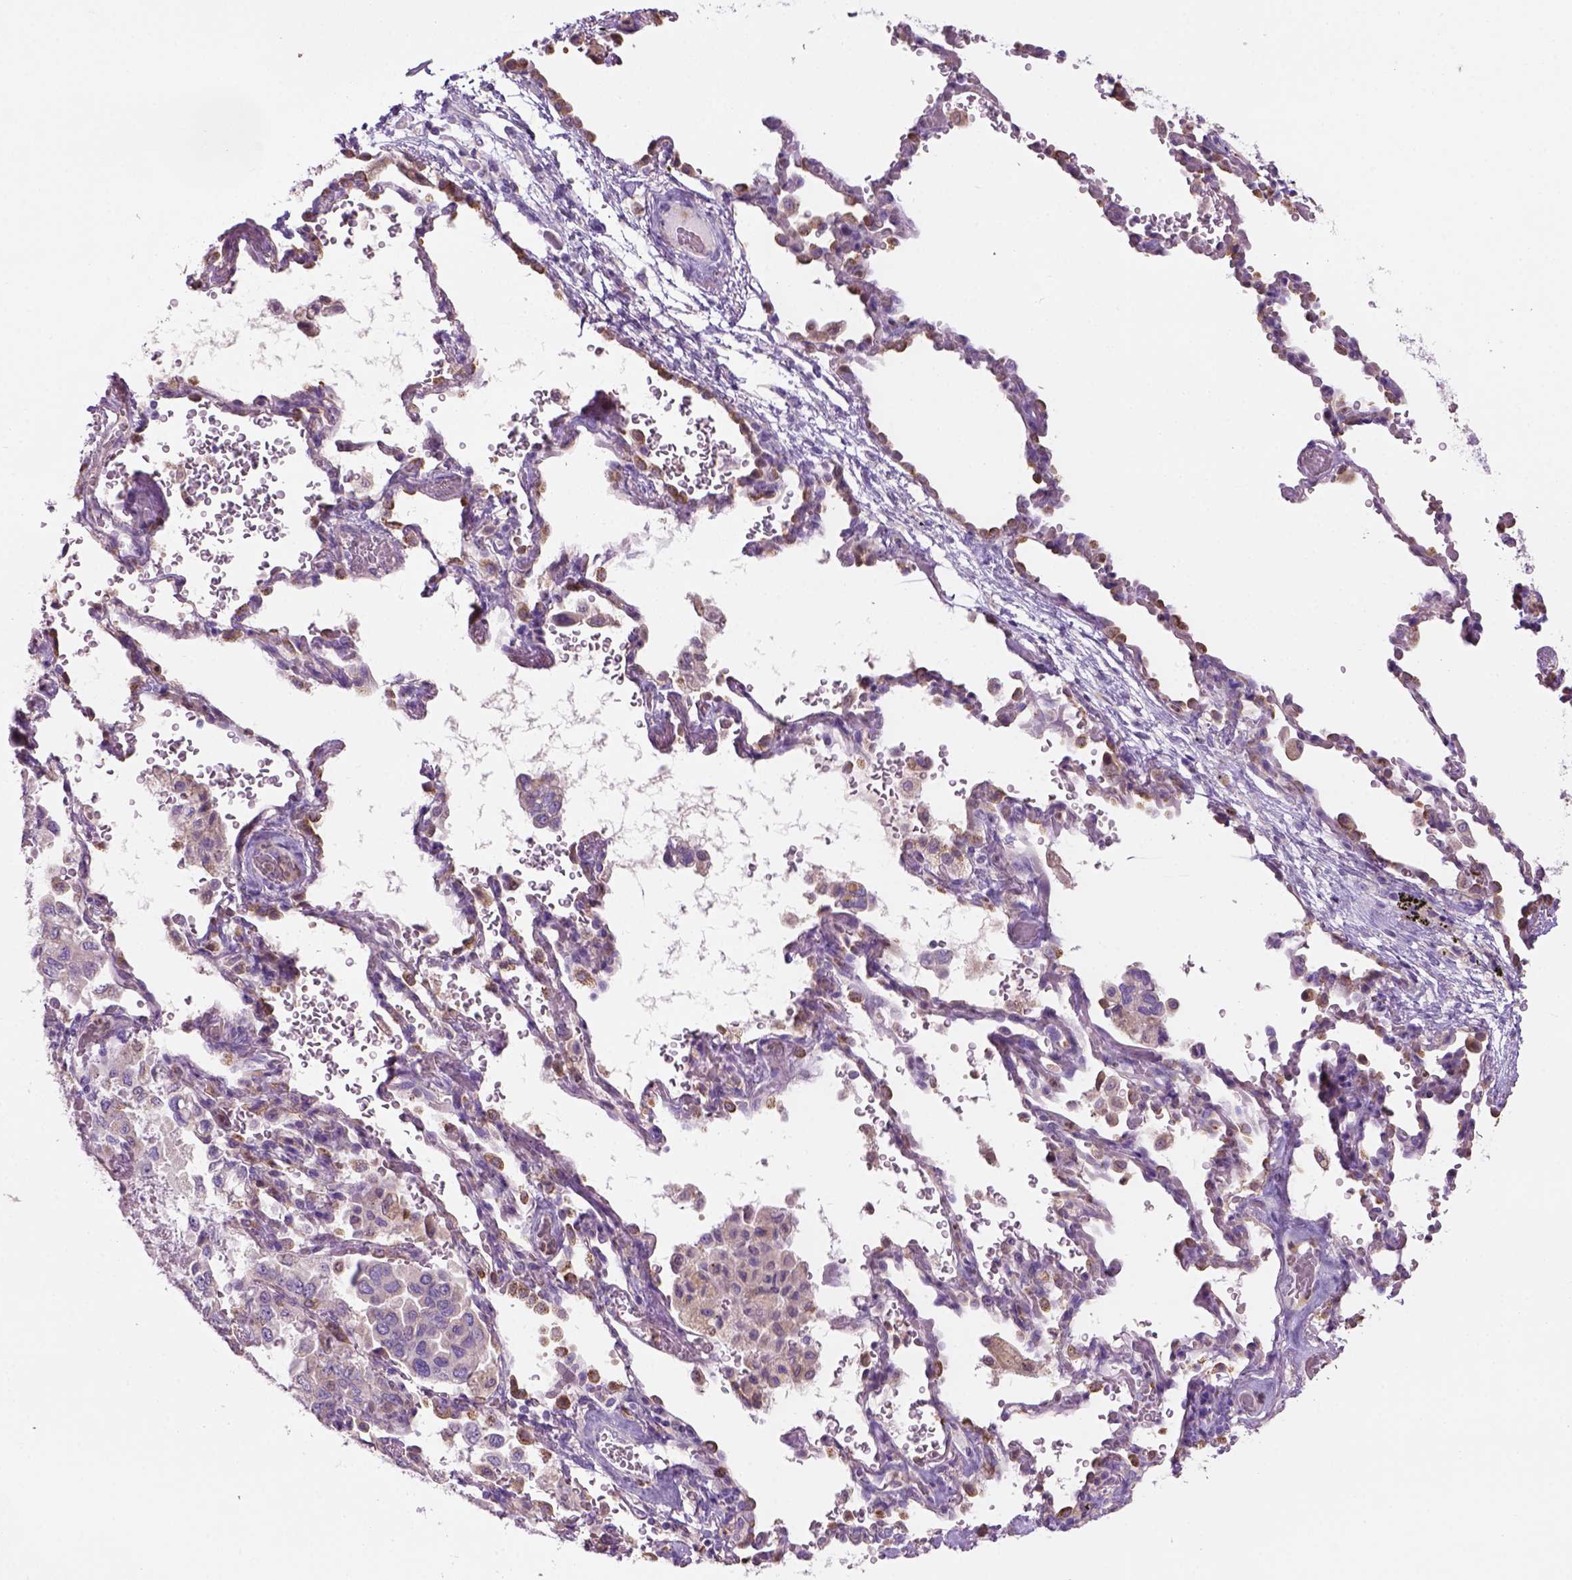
{"staining": {"intensity": "negative", "quantity": "none", "location": "none"}, "tissue": "lung cancer", "cell_type": "Tumor cells", "image_type": "cancer", "snomed": [{"axis": "morphology", "description": "Aneuploidy"}, {"axis": "morphology", "description": "Adenocarcinoma, NOS"}, {"axis": "morphology", "description": "Adenocarcinoma, metastatic, NOS"}, {"axis": "topography", "description": "Lymph node"}, {"axis": "topography", "description": "Lung"}], "caption": "A histopathology image of adenocarcinoma (lung) stained for a protein shows no brown staining in tumor cells.", "gene": "CD84", "patient": {"sex": "female", "age": 48}}